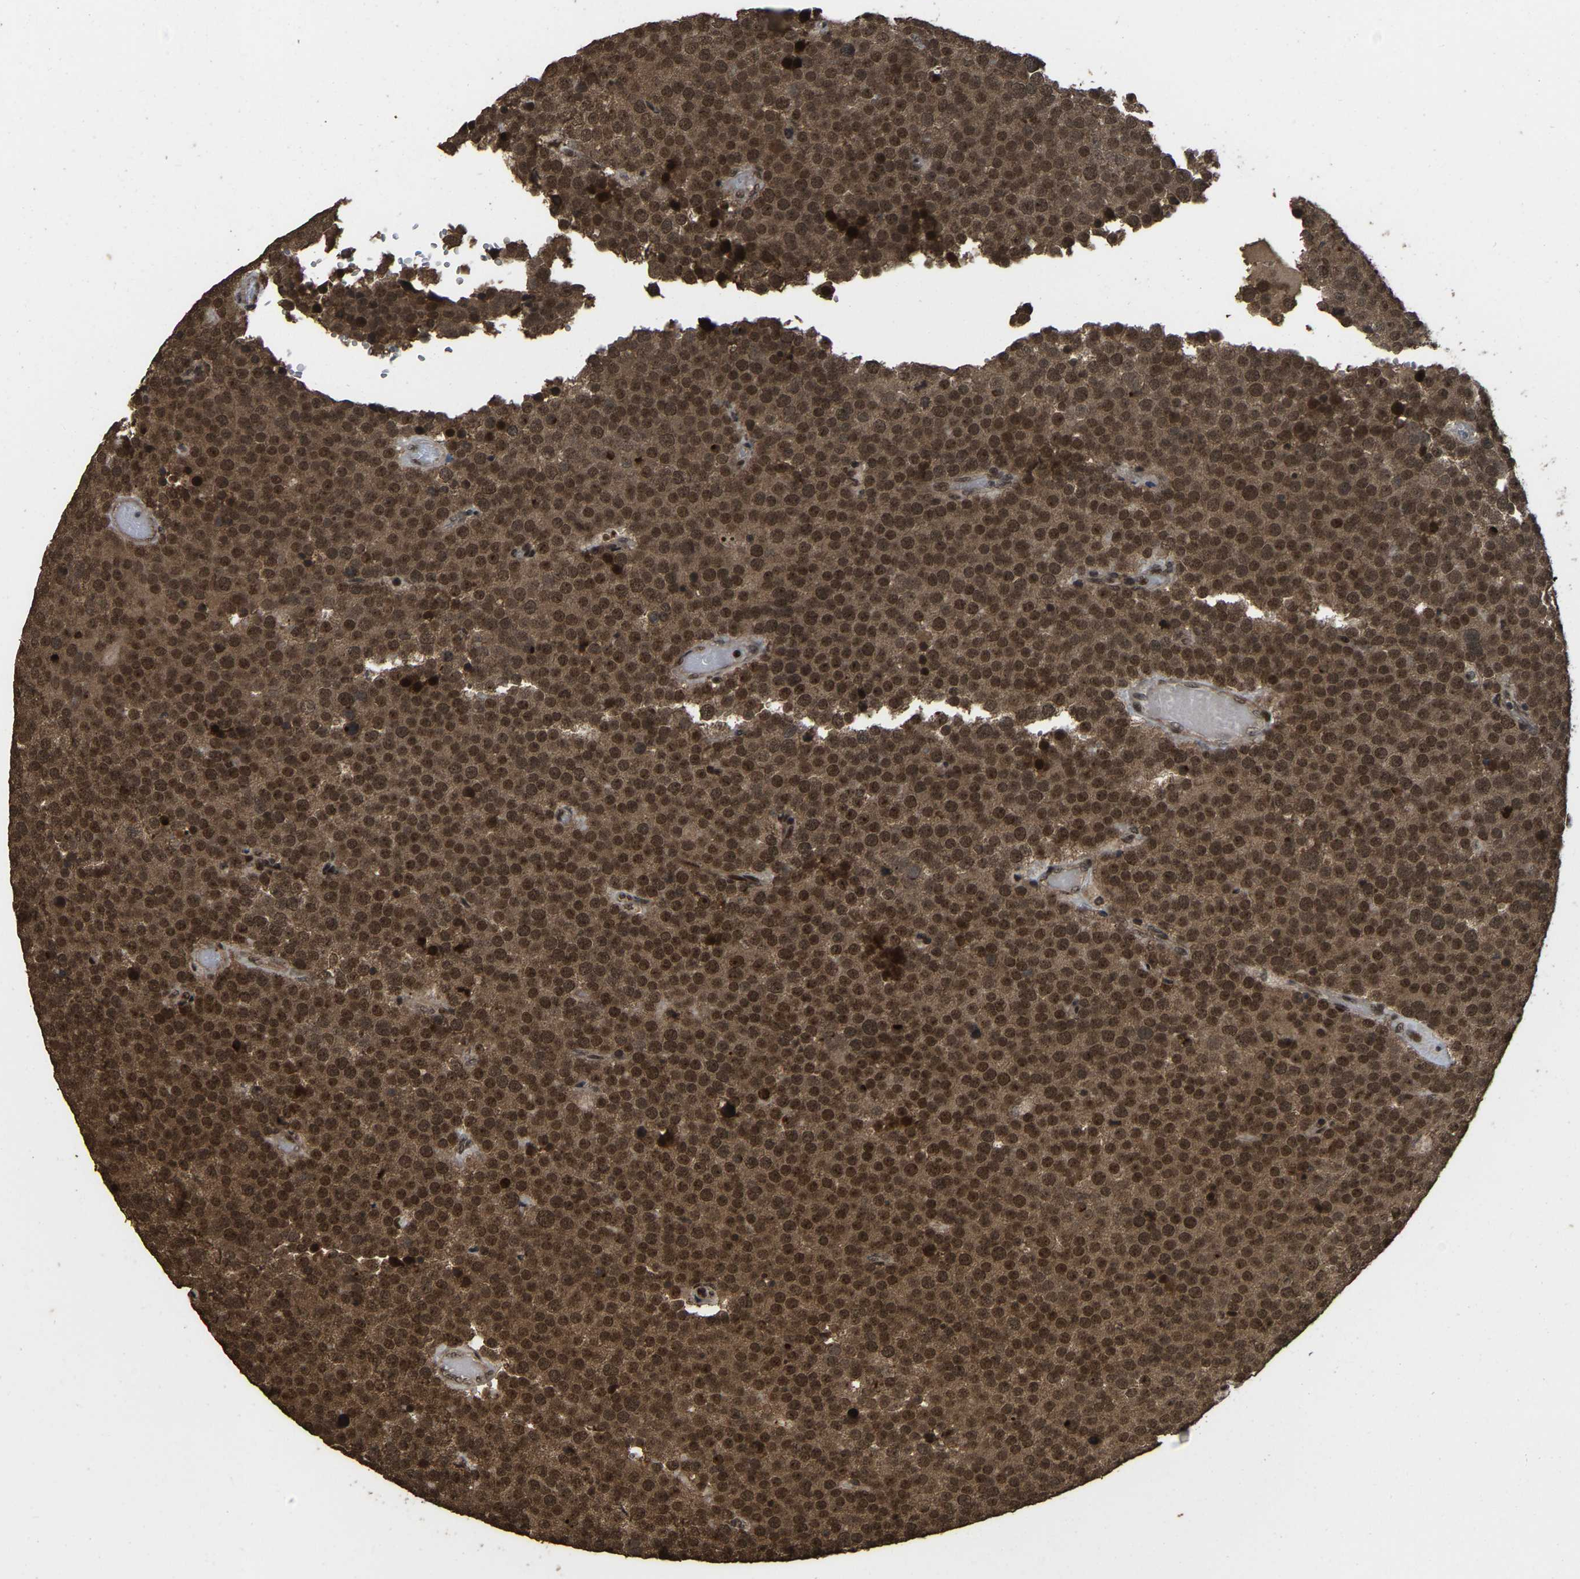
{"staining": {"intensity": "strong", "quantity": ">75%", "location": "cytoplasmic/membranous,nuclear"}, "tissue": "testis cancer", "cell_type": "Tumor cells", "image_type": "cancer", "snomed": [{"axis": "morphology", "description": "Normal tissue, NOS"}, {"axis": "morphology", "description": "Seminoma, NOS"}, {"axis": "topography", "description": "Testis"}], "caption": "An immunohistochemistry image of tumor tissue is shown. Protein staining in brown highlights strong cytoplasmic/membranous and nuclear positivity in seminoma (testis) within tumor cells. The staining was performed using DAB to visualize the protein expression in brown, while the nuclei were stained in blue with hematoxylin (Magnification: 20x).", "gene": "ARHGAP23", "patient": {"sex": "male", "age": 71}}